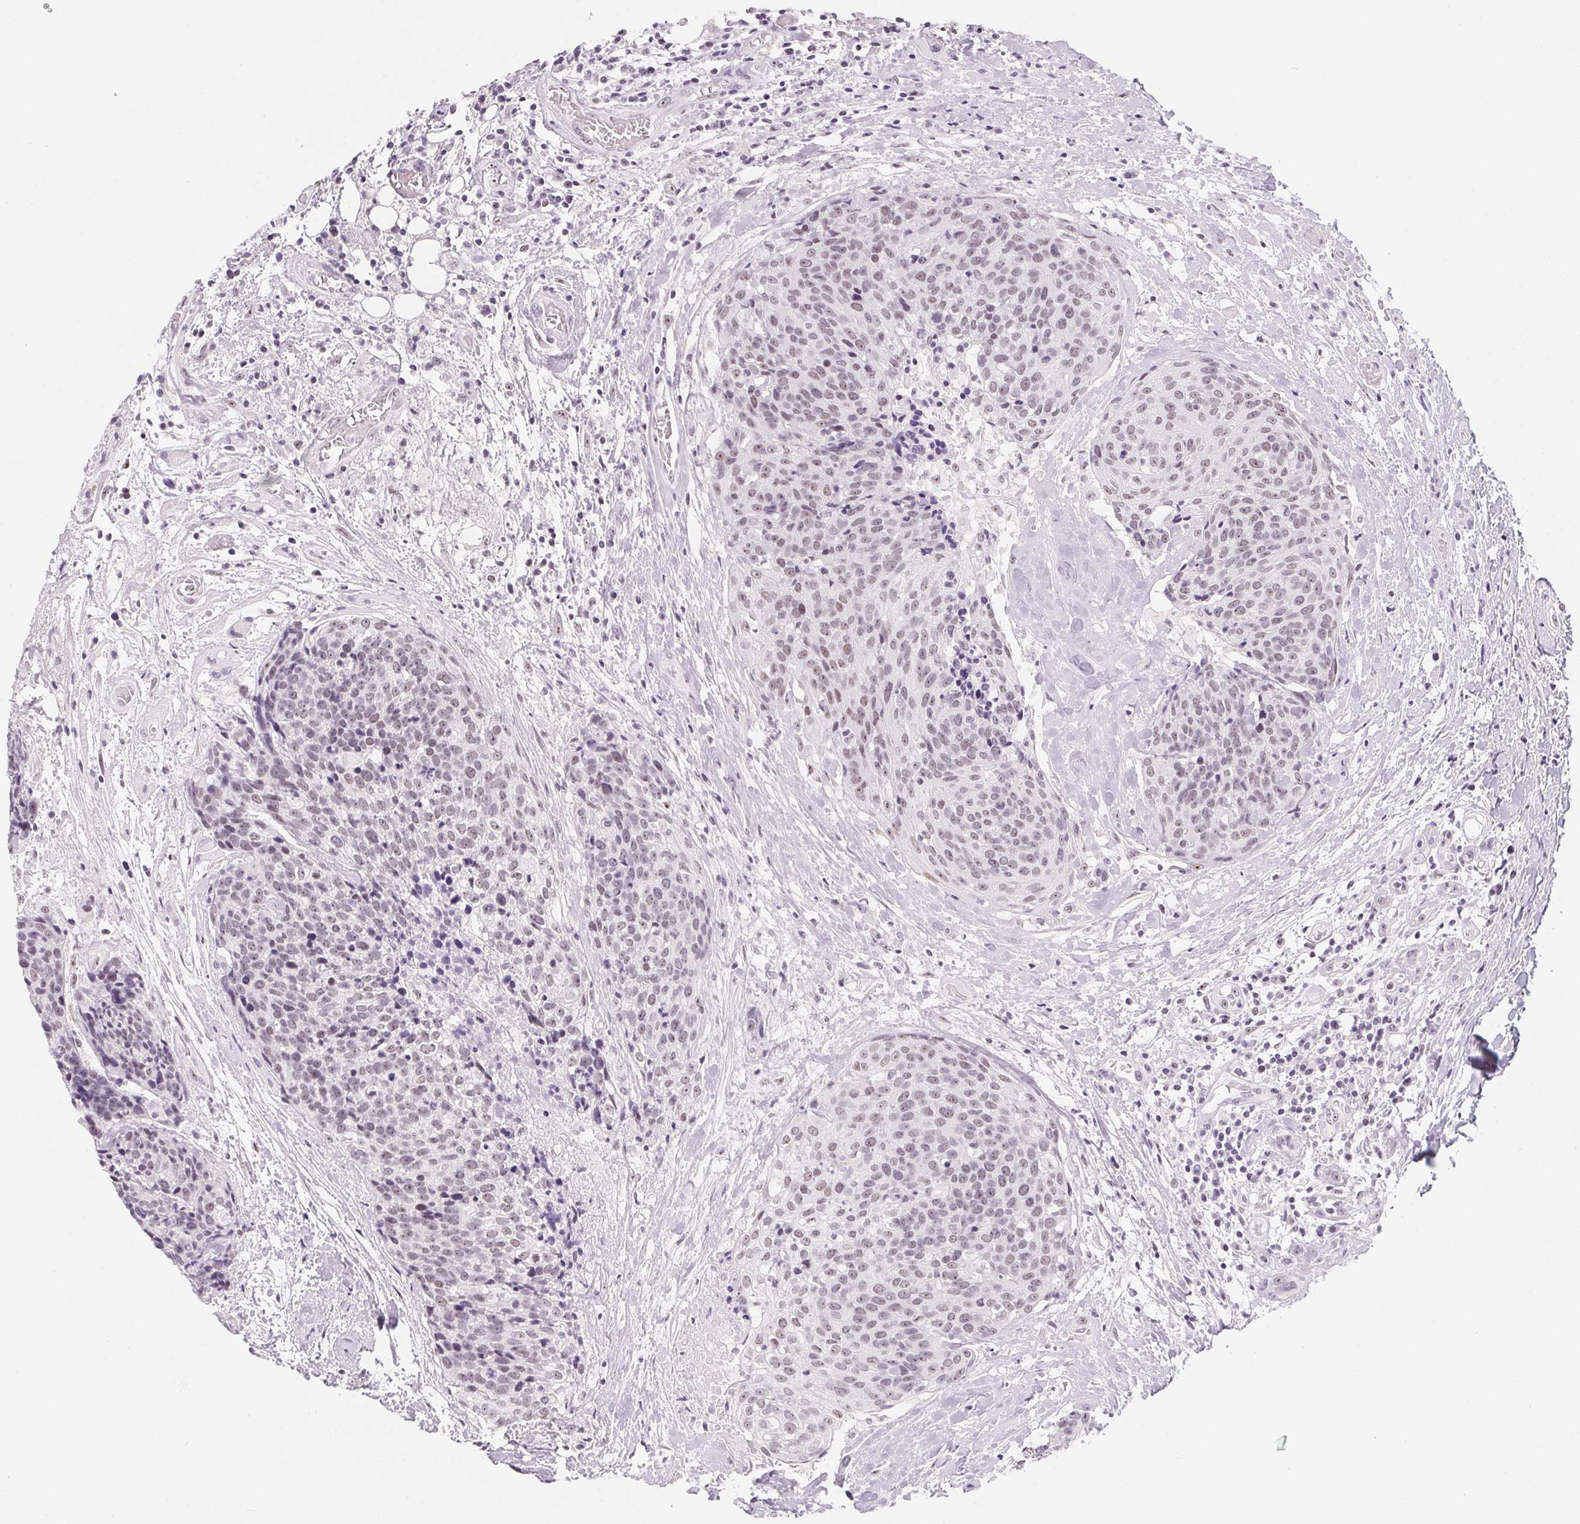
{"staining": {"intensity": "weak", "quantity": "25%-75%", "location": "nuclear"}, "tissue": "head and neck cancer", "cell_type": "Tumor cells", "image_type": "cancer", "snomed": [{"axis": "morphology", "description": "Squamous cell carcinoma, NOS"}, {"axis": "topography", "description": "Oral tissue"}, {"axis": "topography", "description": "Head-Neck"}], "caption": "Protein staining of head and neck cancer tissue shows weak nuclear positivity in approximately 25%-75% of tumor cells.", "gene": "ZIC4", "patient": {"sex": "male", "age": 64}}